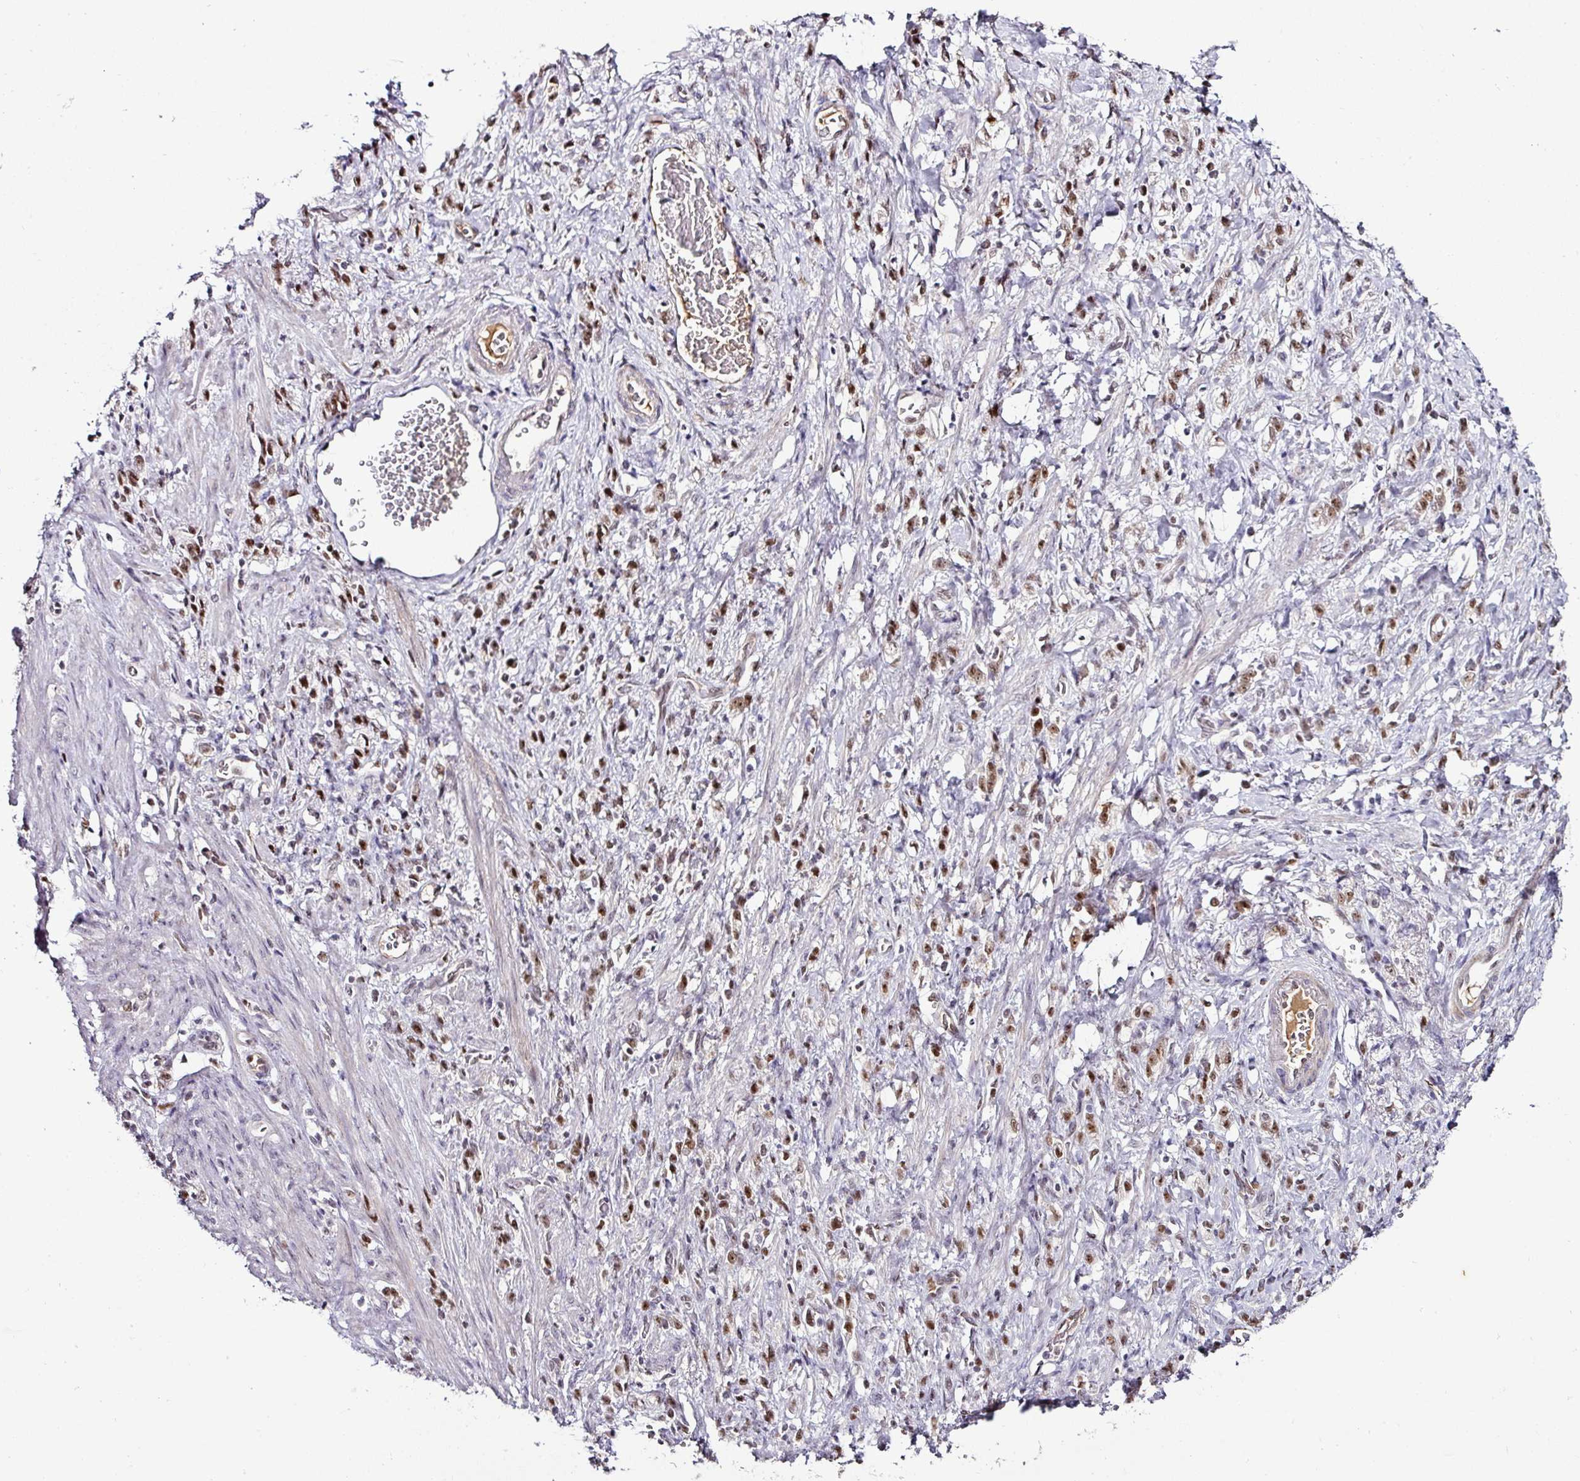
{"staining": {"intensity": "moderate", "quantity": ">75%", "location": "nuclear"}, "tissue": "stomach cancer", "cell_type": "Tumor cells", "image_type": "cancer", "snomed": [{"axis": "morphology", "description": "Adenocarcinoma, NOS"}, {"axis": "topography", "description": "Stomach"}], "caption": "Stomach cancer (adenocarcinoma) stained with a protein marker displays moderate staining in tumor cells.", "gene": "KLF16", "patient": {"sex": "male", "age": 77}}